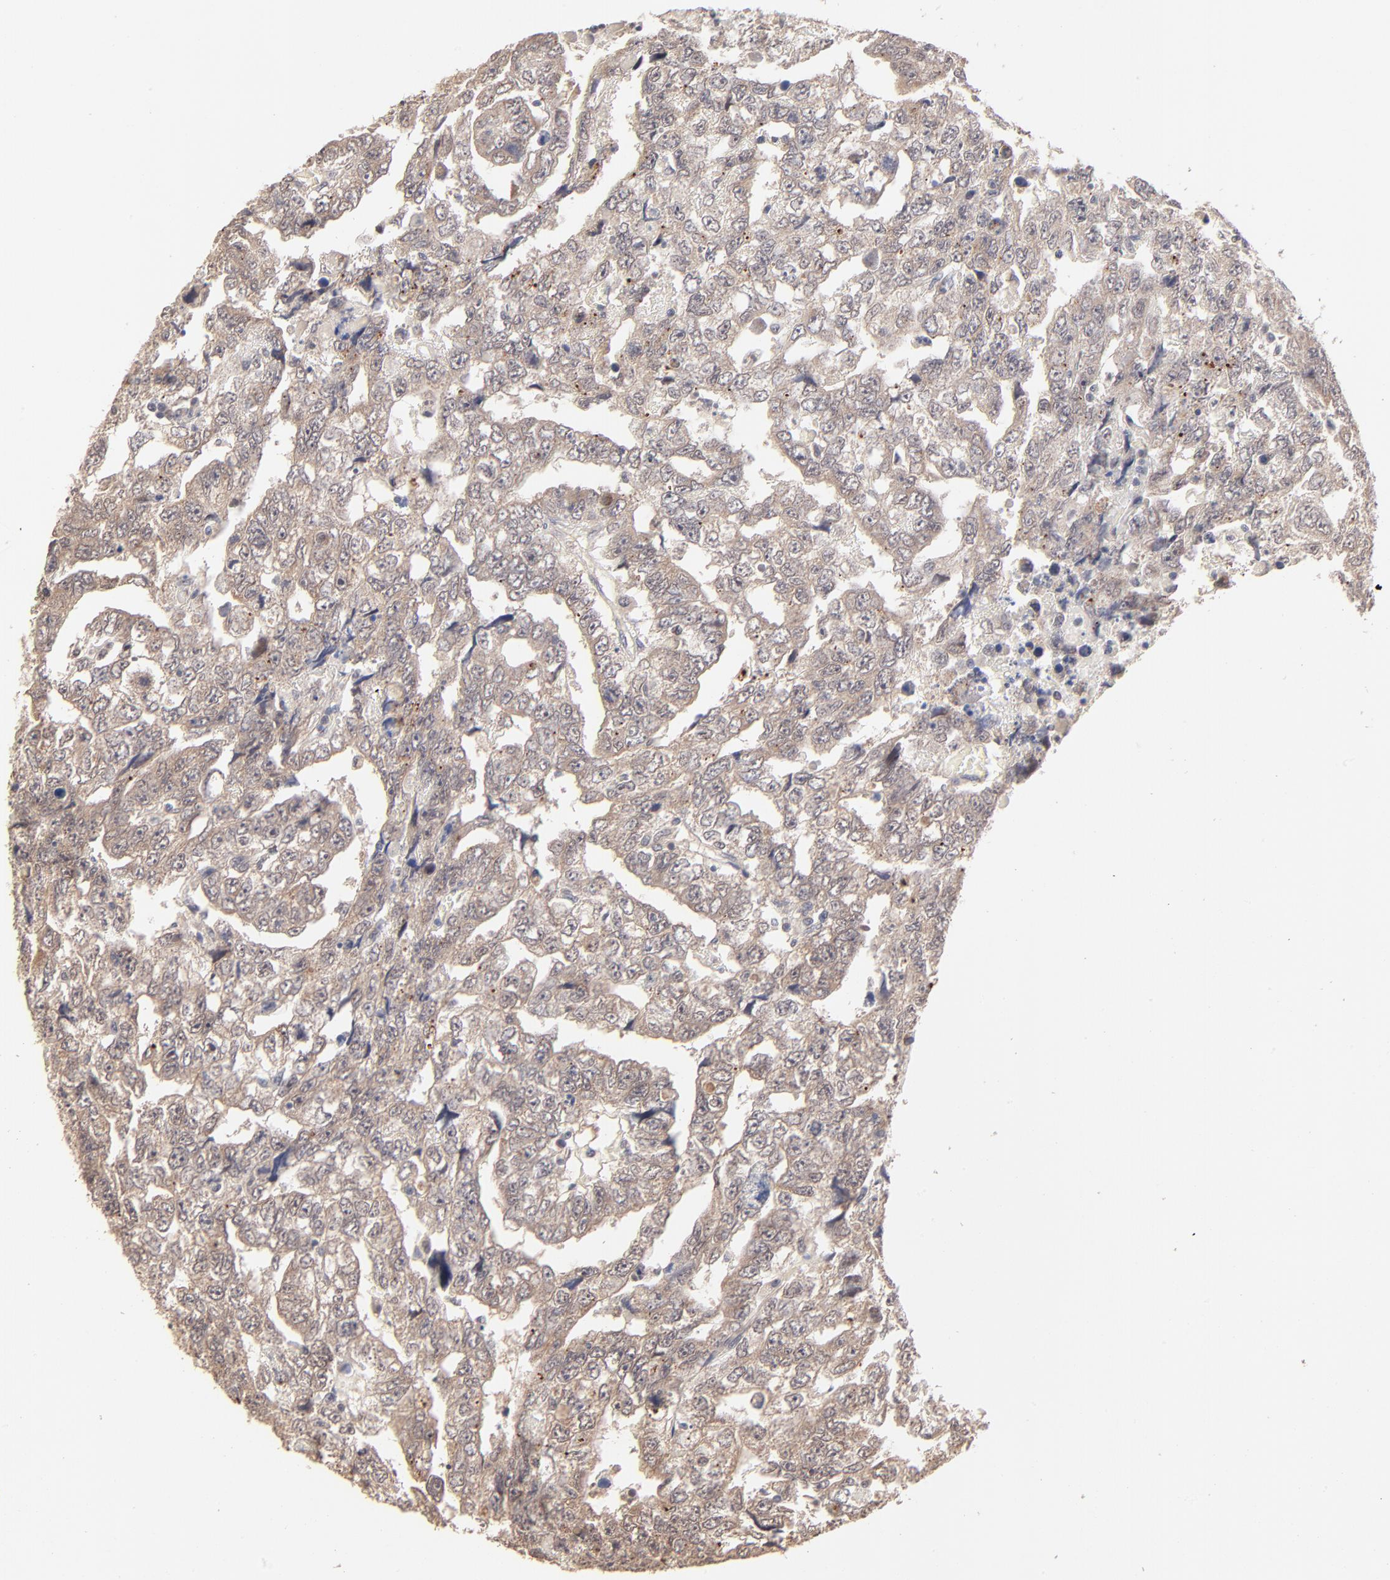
{"staining": {"intensity": "weak", "quantity": "25%-75%", "location": "cytoplasmic/membranous"}, "tissue": "testis cancer", "cell_type": "Tumor cells", "image_type": "cancer", "snomed": [{"axis": "morphology", "description": "Carcinoma, Embryonal, NOS"}, {"axis": "topography", "description": "Testis"}], "caption": "IHC image of testis cancer (embryonal carcinoma) stained for a protein (brown), which demonstrates low levels of weak cytoplasmic/membranous expression in about 25%-75% of tumor cells.", "gene": "MSL2", "patient": {"sex": "male", "age": 36}}